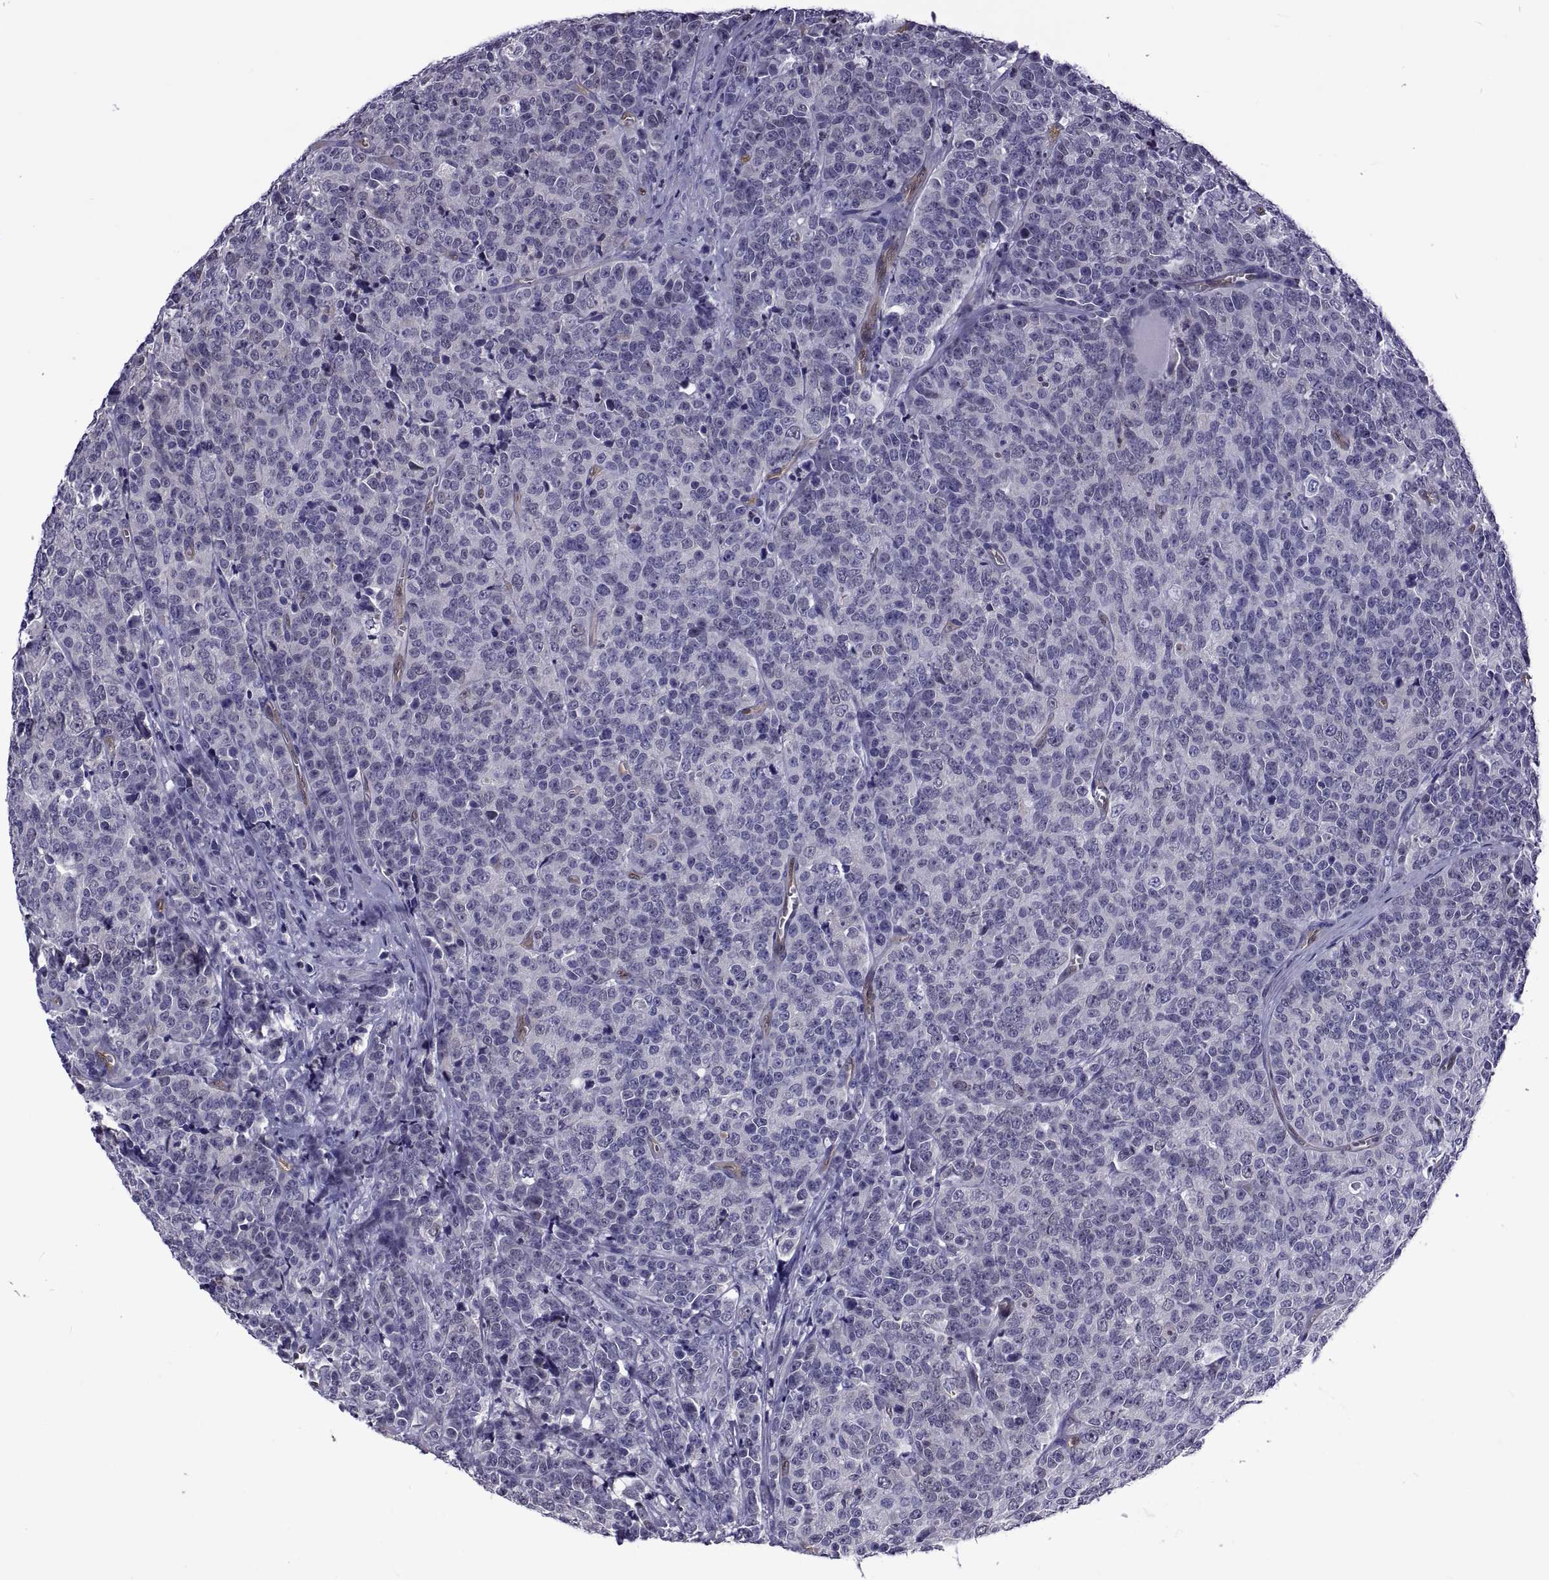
{"staining": {"intensity": "negative", "quantity": "none", "location": "none"}, "tissue": "prostate cancer", "cell_type": "Tumor cells", "image_type": "cancer", "snomed": [{"axis": "morphology", "description": "Adenocarcinoma, NOS"}, {"axis": "topography", "description": "Prostate"}], "caption": "Photomicrograph shows no protein expression in tumor cells of prostate cancer tissue. The staining was performed using DAB to visualize the protein expression in brown, while the nuclei were stained in blue with hematoxylin (Magnification: 20x).", "gene": "LCN9", "patient": {"sex": "male", "age": 67}}